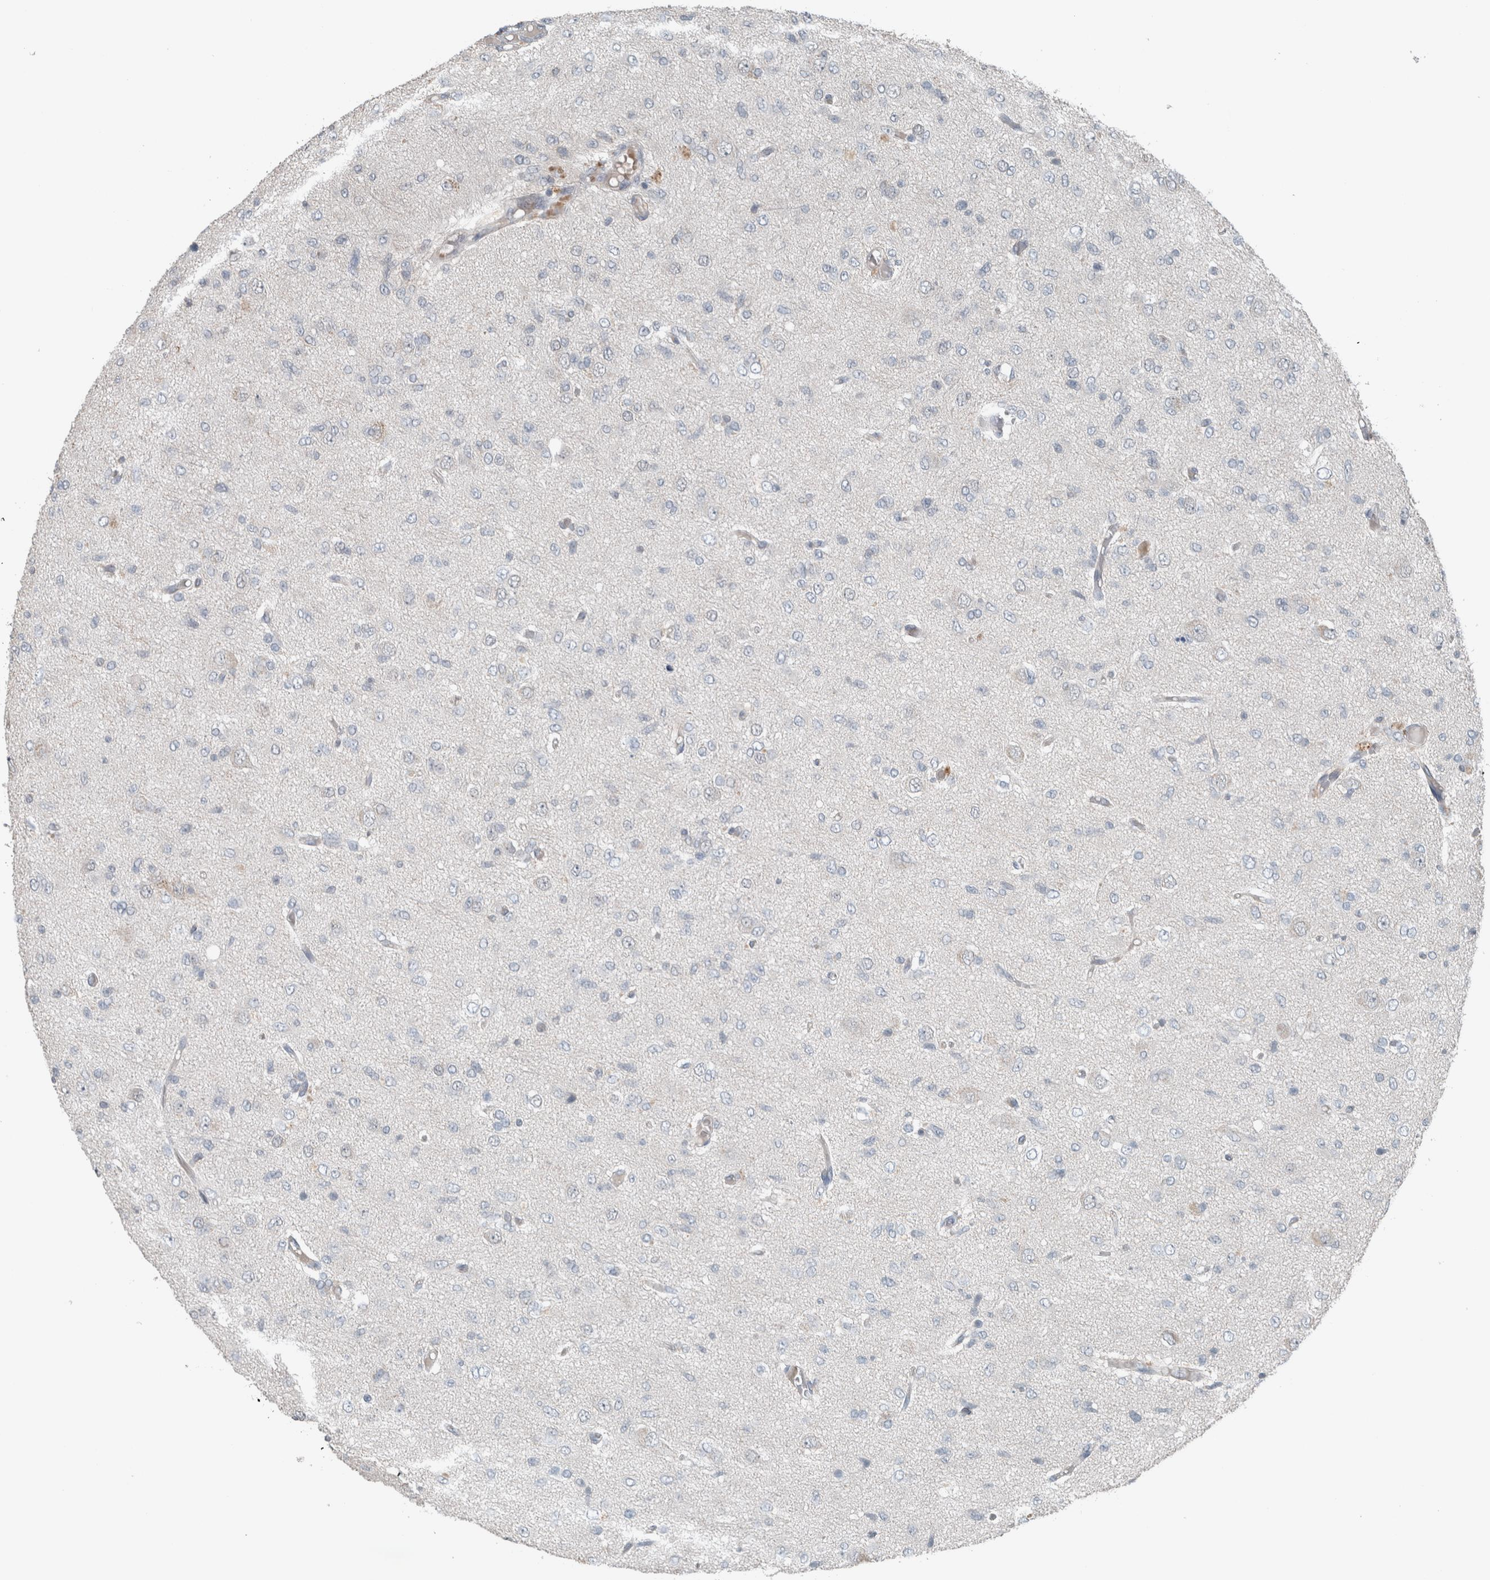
{"staining": {"intensity": "negative", "quantity": "none", "location": "none"}, "tissue": "glioma", "cell_type": "Tumor cells", "image_type": "cancer", "snomed": [{"axis": "morphology", "description": "Glioma, malignant, High grade"}, {"axis": "topography", "description": "Brain"}], "caption": "Immunohistochemistry (IHC) of human malignant glioma (high-grade) demonstrates no expression in tumor cells.", "gene": "JADE2", "patient": {"sex": "female", "age": 59}}